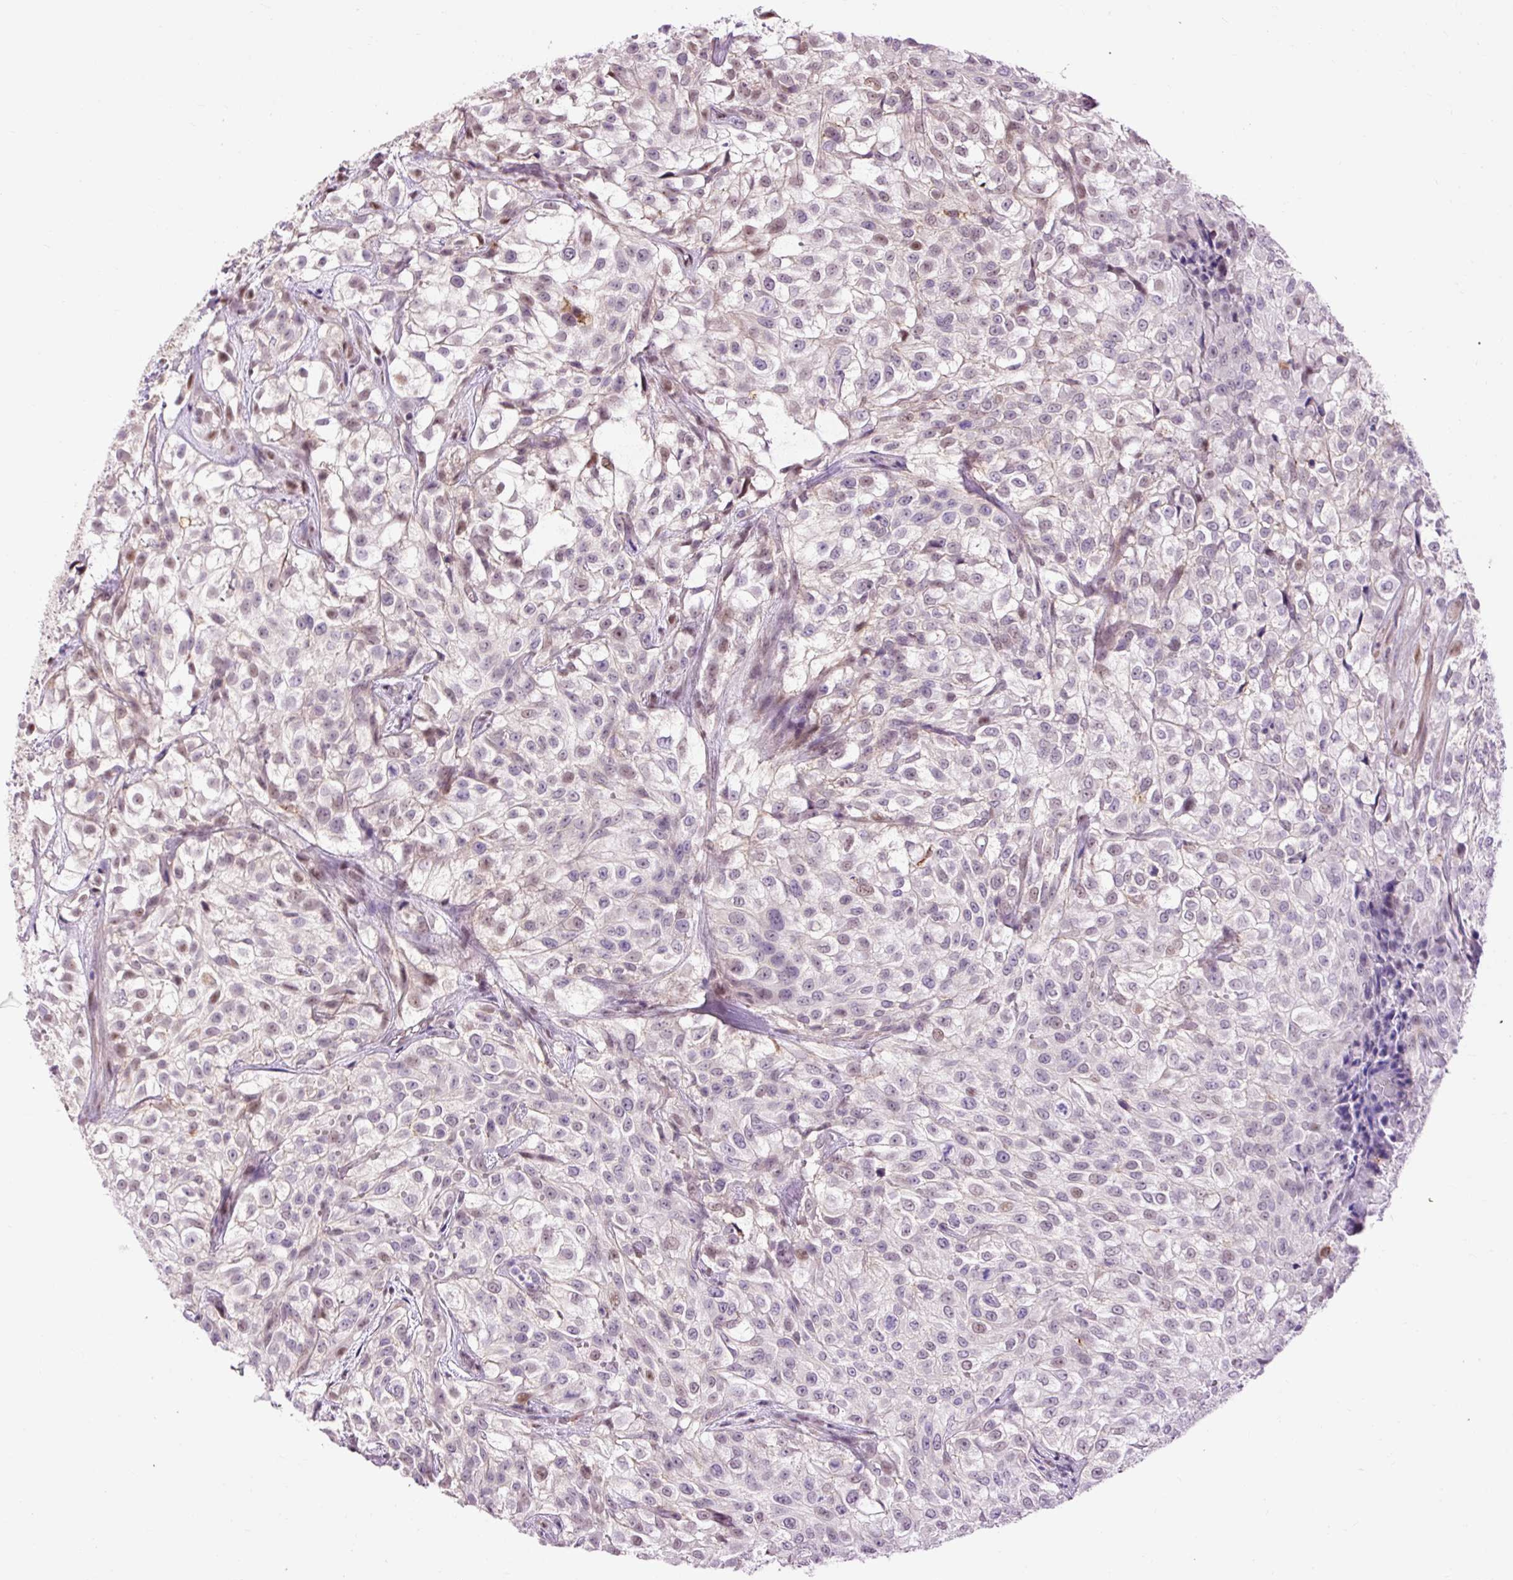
{"staining": {"intensity": "weak", "quantity": "25%-75%", "location": "nuclear"}, "tissue": "urothelial cancer", "cell_type": "Tumor cells", "image_type": "cancer", "snomed": [{"axis": "morphology", "description": "Urothelial carcinoma, High grade"}, {"axis": "topography", "description": "Urinary bladder"}], "caption": "Urothelial cancer tissue exhibits weak nuclear positivity in about 25%-75% of tumor cells", "gene": "LY86", "patient": {"sex": "male", "age": 56}}